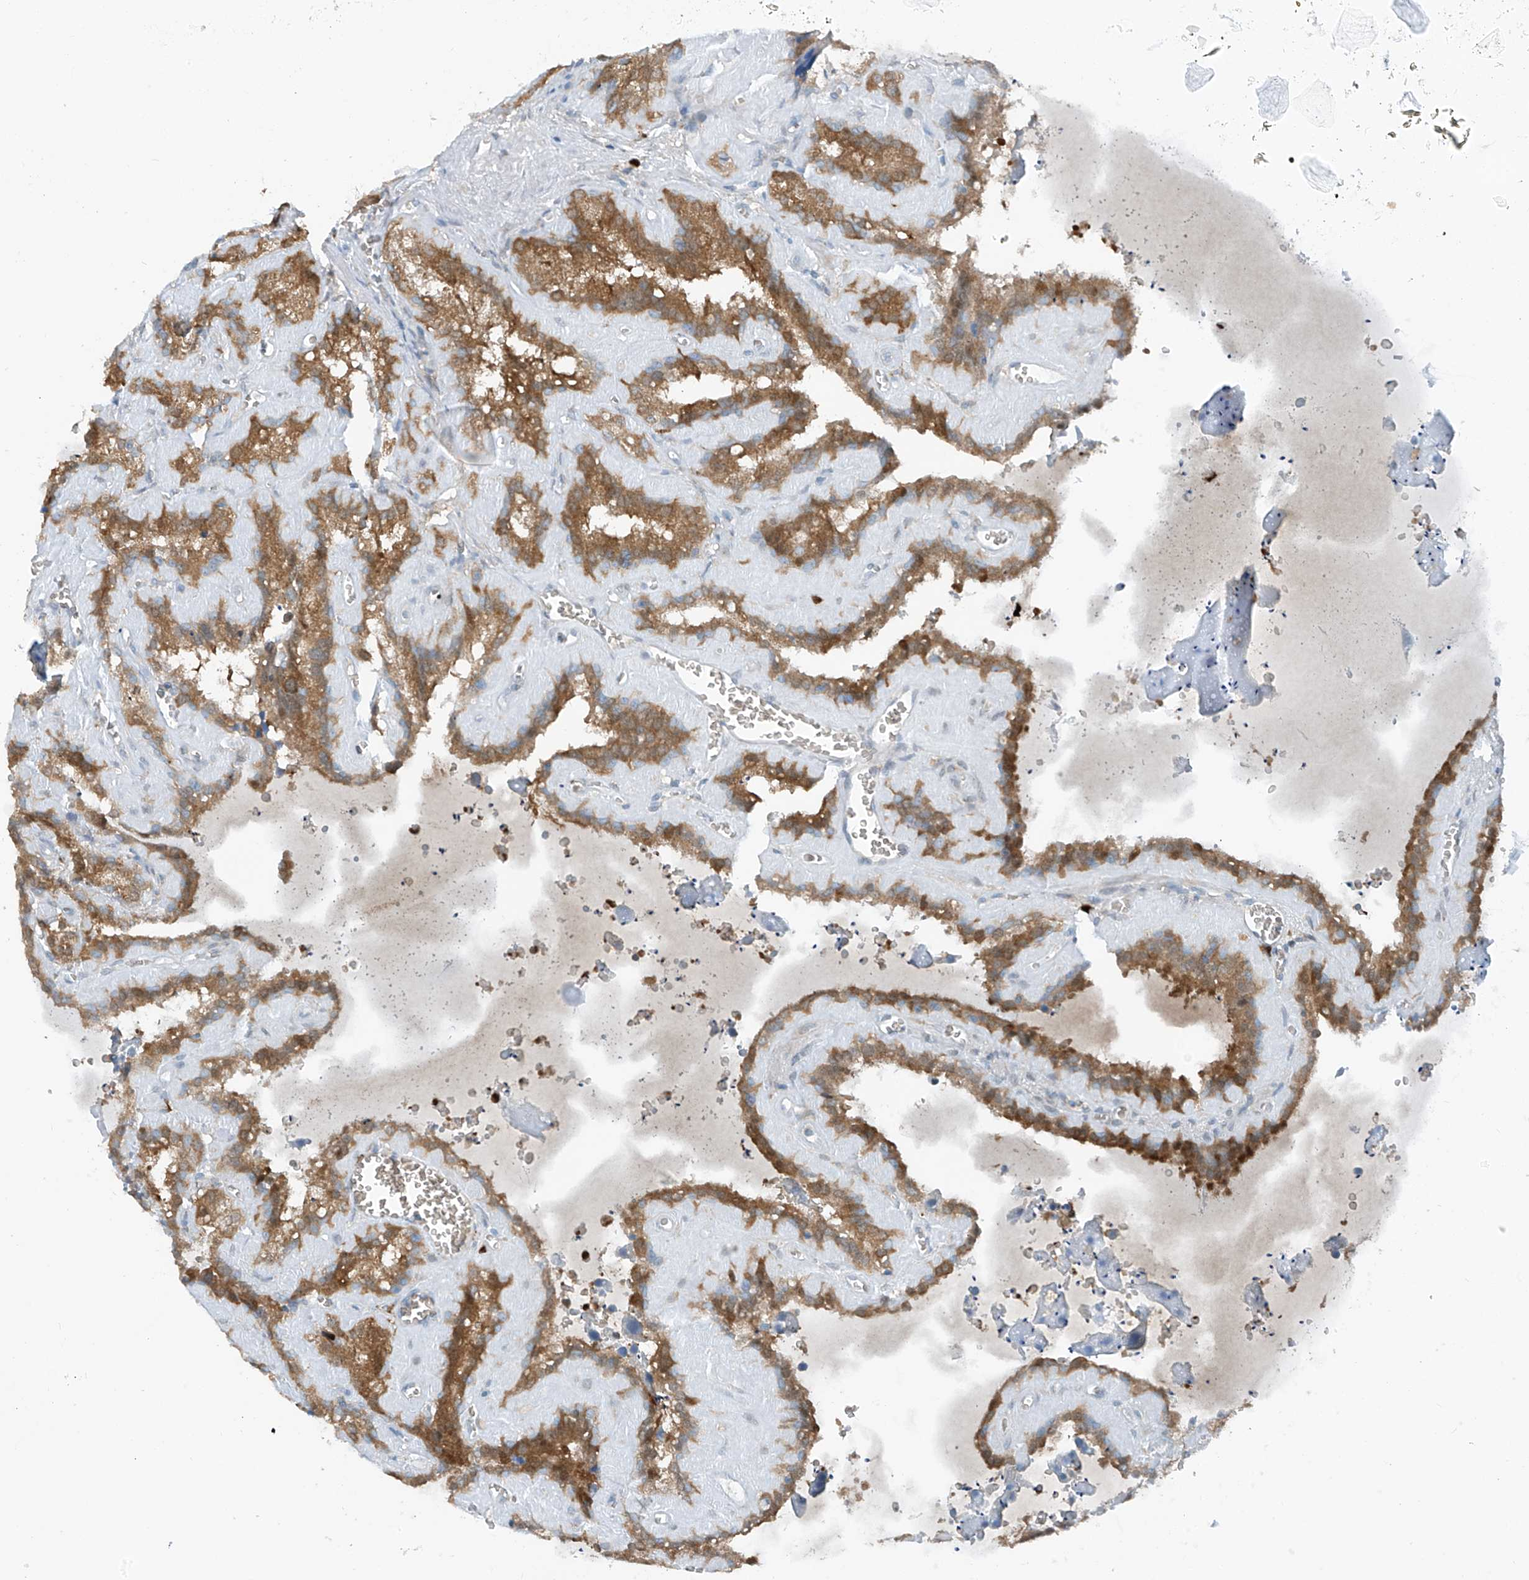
{"staining": {"intensity": "moderate", "quantity": ">75%", "location": "cytoplasmic/membranous"}, "tissue": "seminal vesicle", "cell_type": "Glandular cells", "image_type": "normal", "snomed": [{"axis": "morphology", "description": "Normal tissue, NOS"}, {"axis": "topography", "description": "Prostate"}, {"axis": "topography", "description": "Seminal veicle"}], "caption": "Glandular cells demonstrate medium levels of moderate cytoplasmic/membranous expression in about >75% of cells in benign seminal vesicle.", "gene": "SLC12A6", "patient": {"sex": "male", "age": 59}}